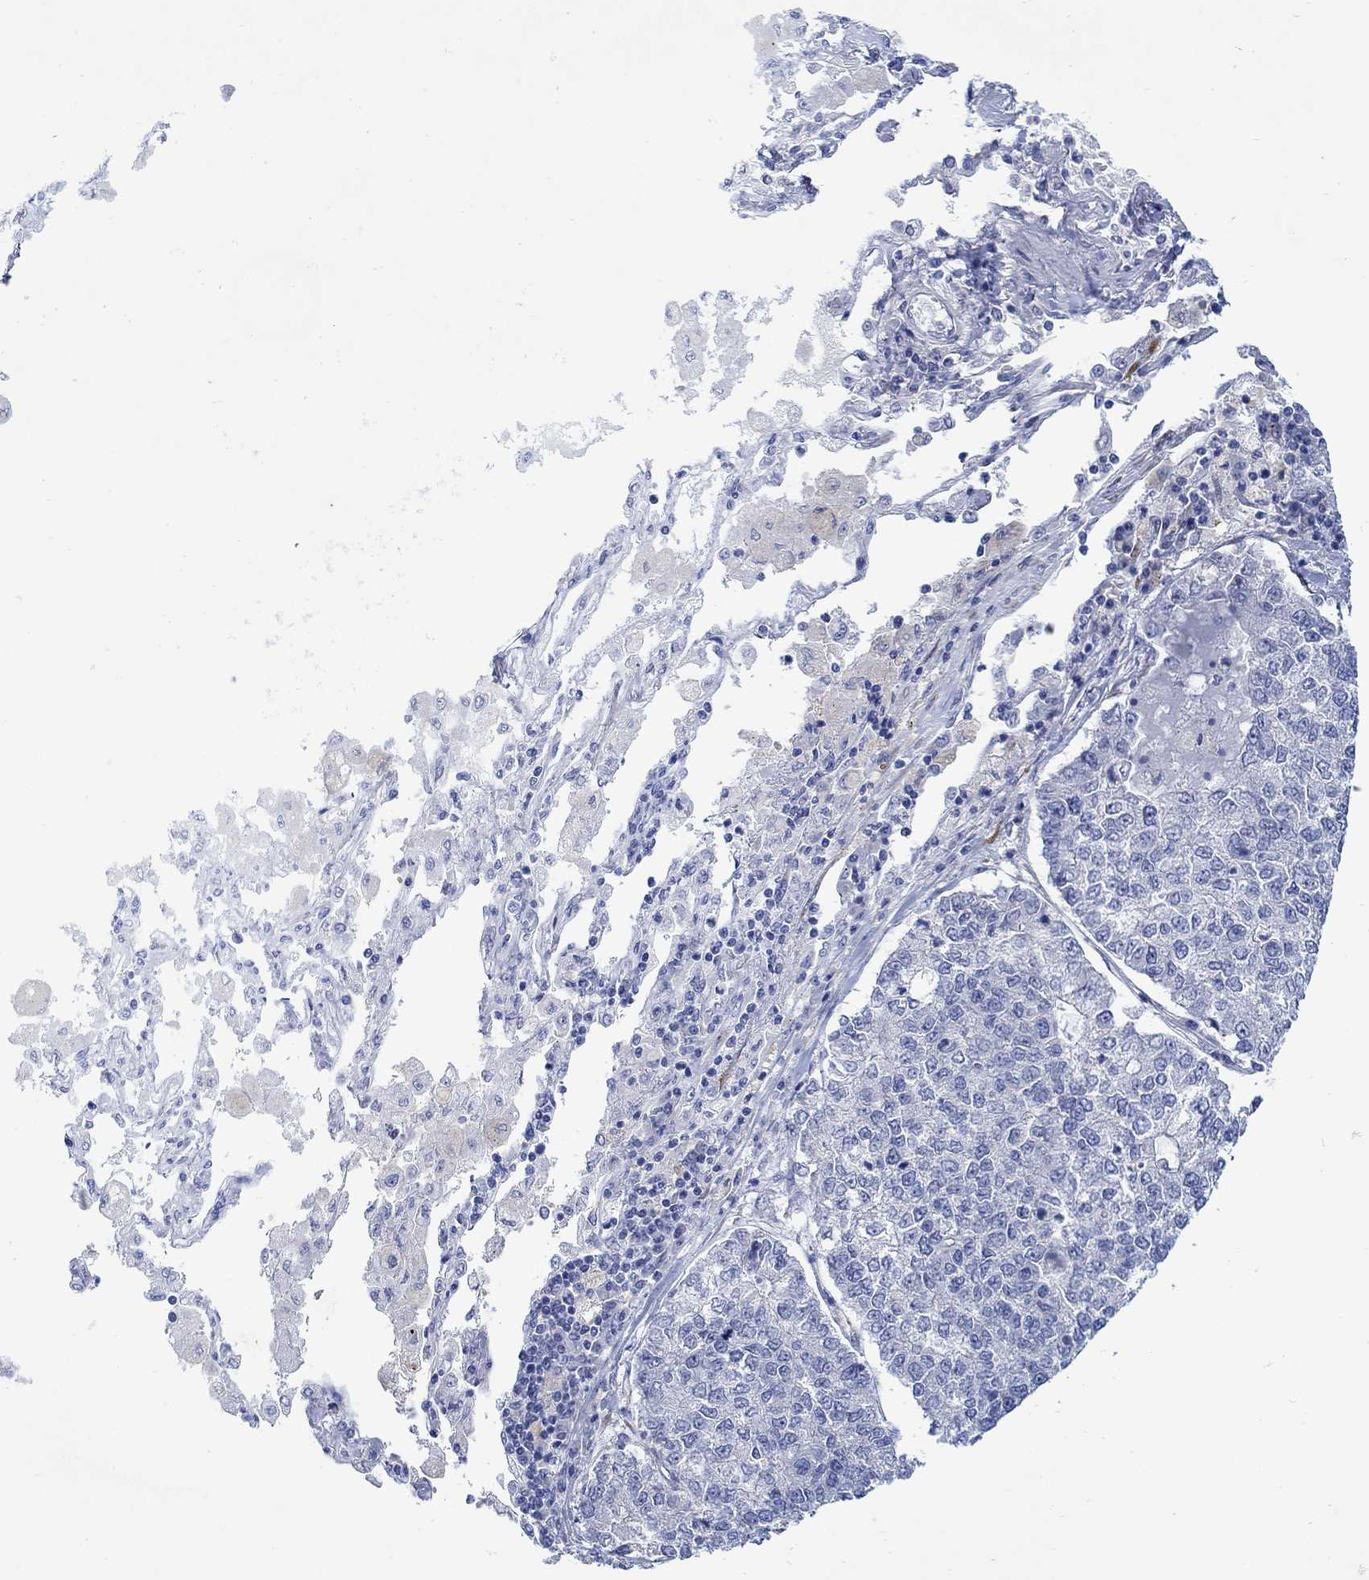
{"staining": {"intensity": "negative", "quantity": "none", "location": "none"}, "tissue": "lung cancer", "cell_type": "Tumor cells", "image_type": "cancer", "snomed": [{"axis": "morphology", "description": "Adenocarcinoma, NOS"}, {"axis": "topography", "description": "Lung"}], "caption": "This is an IHC image of human lung adenocarcinoma. There is no expression in tumor cells.", "gene": "KSR2", "patient": {"sex": "male", "age": 49}}